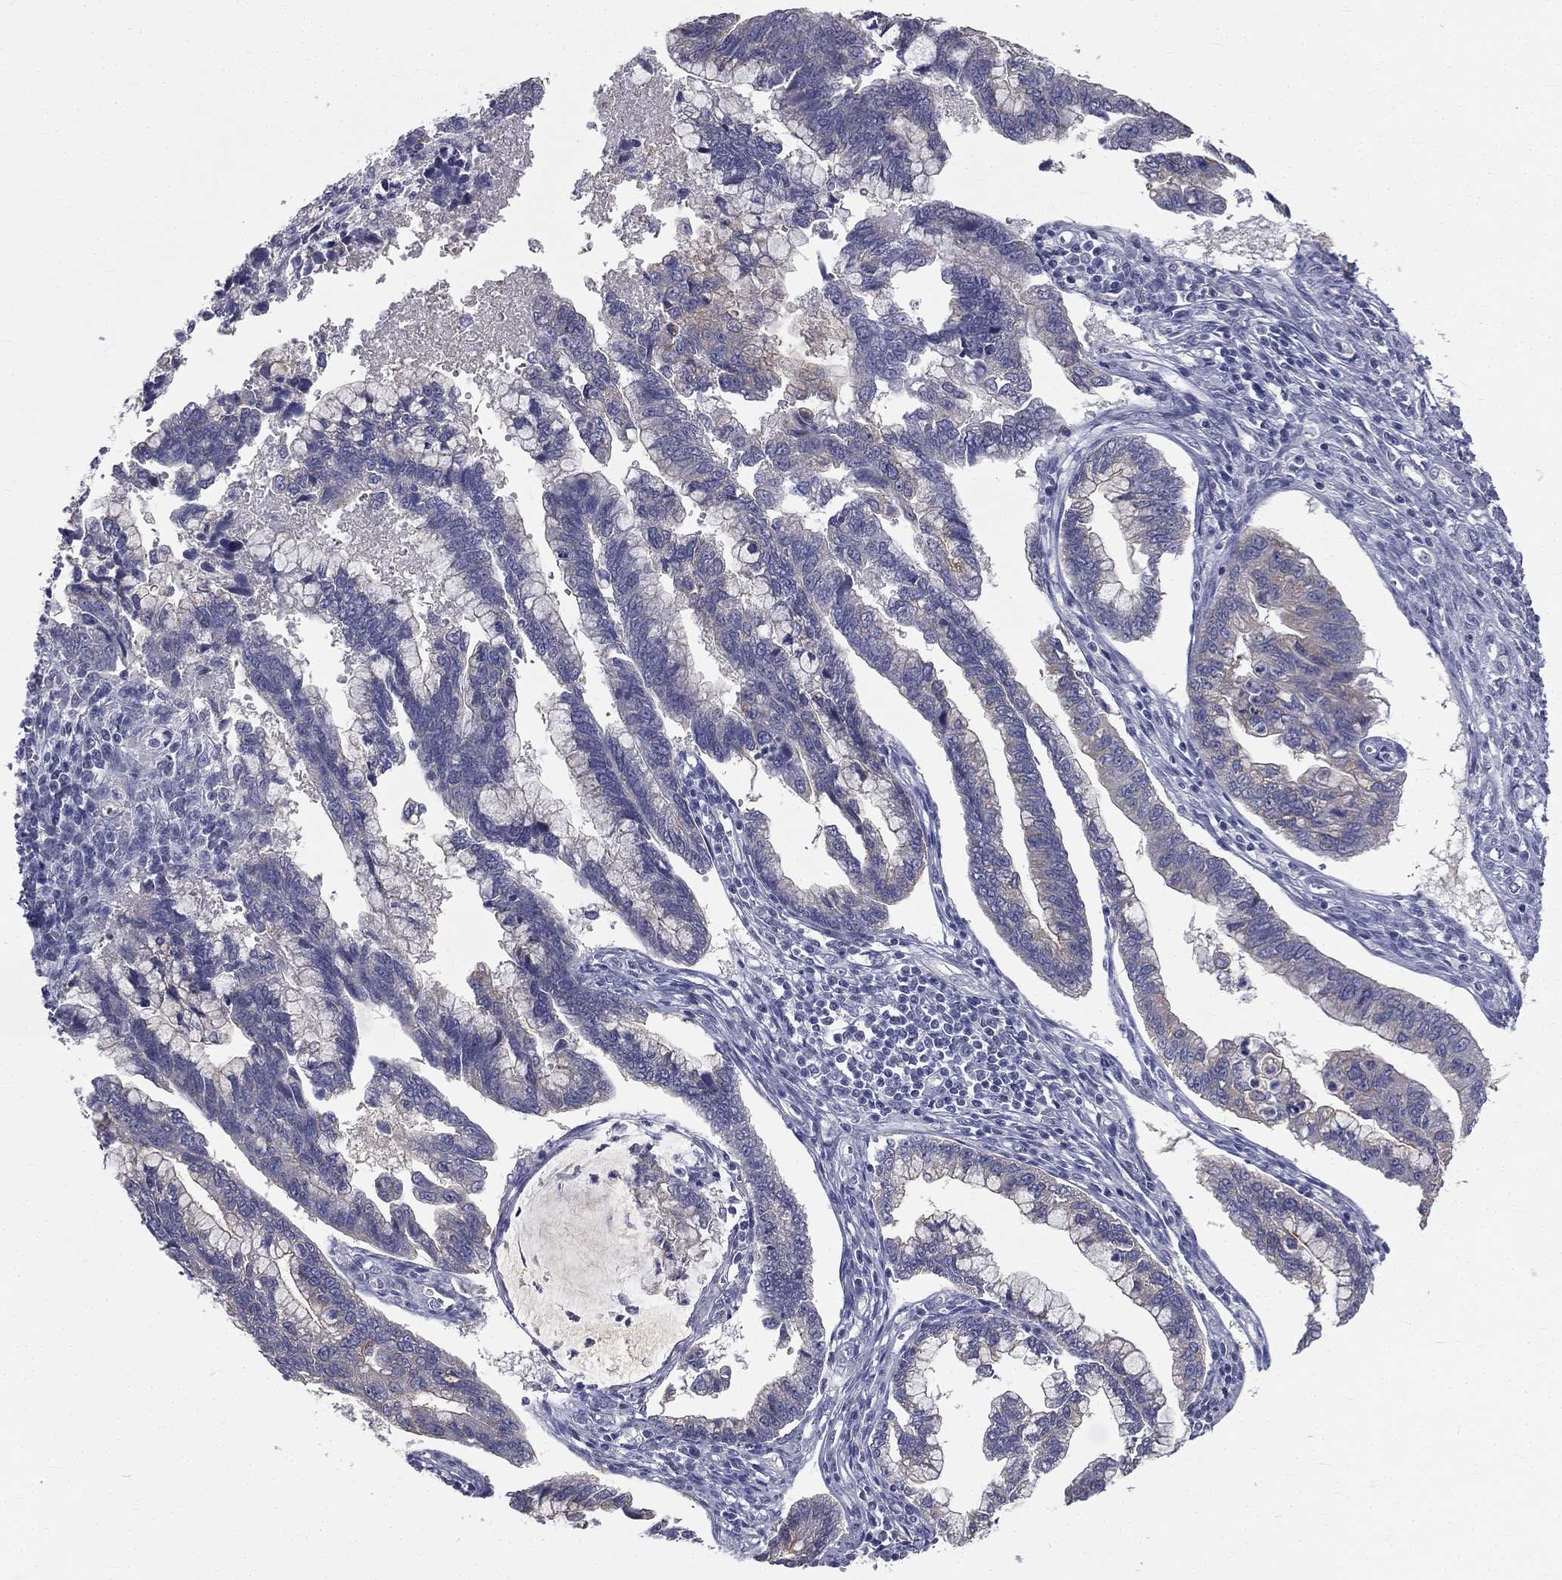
{"staining": {"intensity": "negative", "quantity": "none", "location": "none"}, "tissue": "cervical cancer", "cell_type": "Tumor cells", "image_type": "cancer", "snomed": [{"axis": "morphology", "description": "Adenocarcinoma, NOS"}, {"axis": "topography", "description": "Cervix"}], "caption": "Immunohistochemical staining of cervical cancer demonstrates no significant positivity in tumor cells. Nuclei are stained in blue.", "gene": "MUC13", "patient": {"sex": "female", "age": 44}}